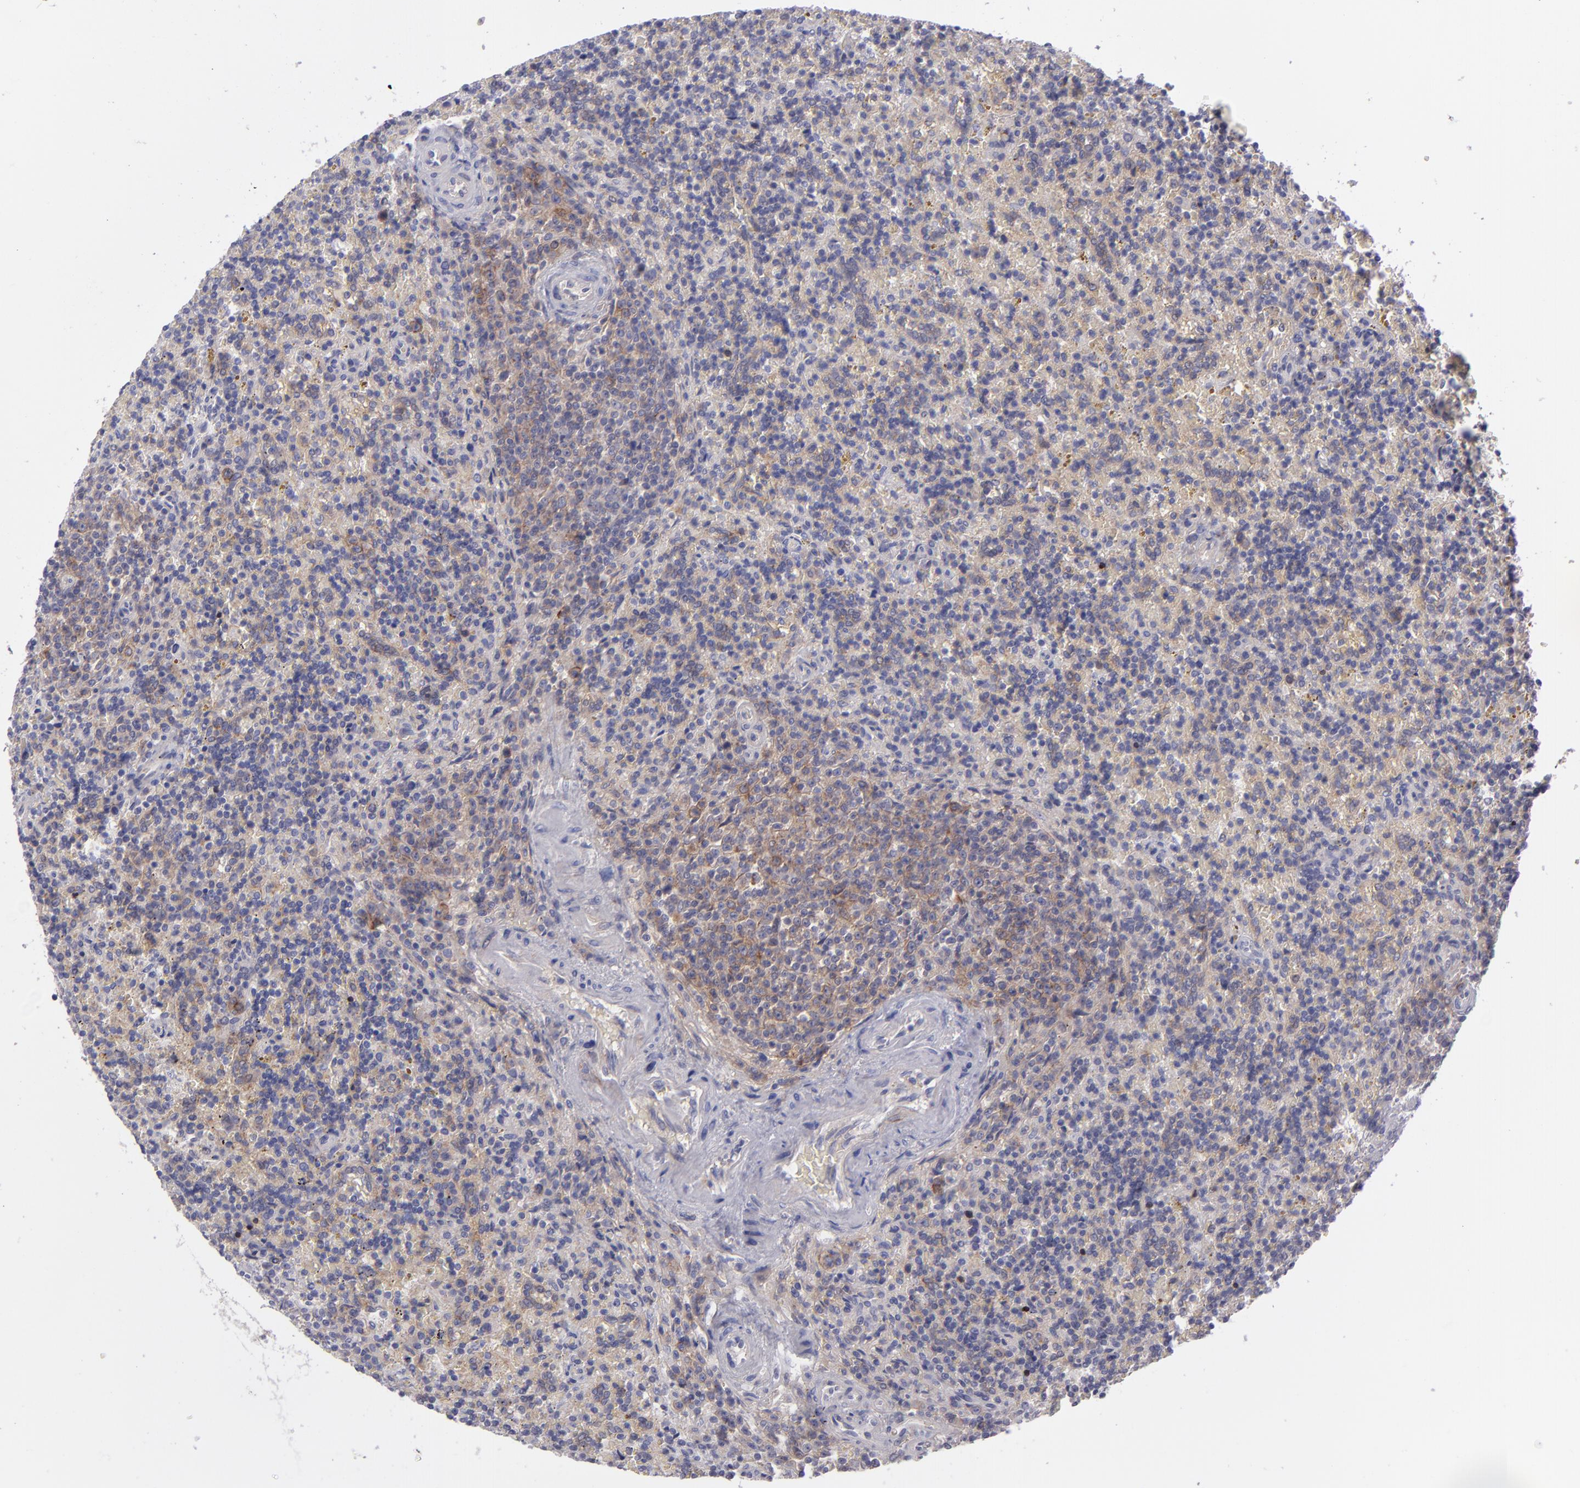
{"staining": {"intensity": "moderate", "quantity": "<25%", "location": "cytoplasmic/membranous"}, "tissue": "lymphoma", "cell_type": "Tumor cells", "image_type": "cancer", "snomed": [{"axis": "morphology", "description": "Malignant lymphoma, non-Hodgkin's type, Low grade"}, {"axis": "topography", "description": "Spleen"}], "caption": "Immunohistochemical staining of human low-grade malignant lymphoma, non-Hodgkin's type shows moderate cytoplasmic/membranous protein staining in approximately <25% of tumor cells. (DAB (3,3'-diaminobenzidine) IHC with brightfield microscopy, high magnification).", "gene": "BSG", "patient": {"sex": "male", "age": 67}}